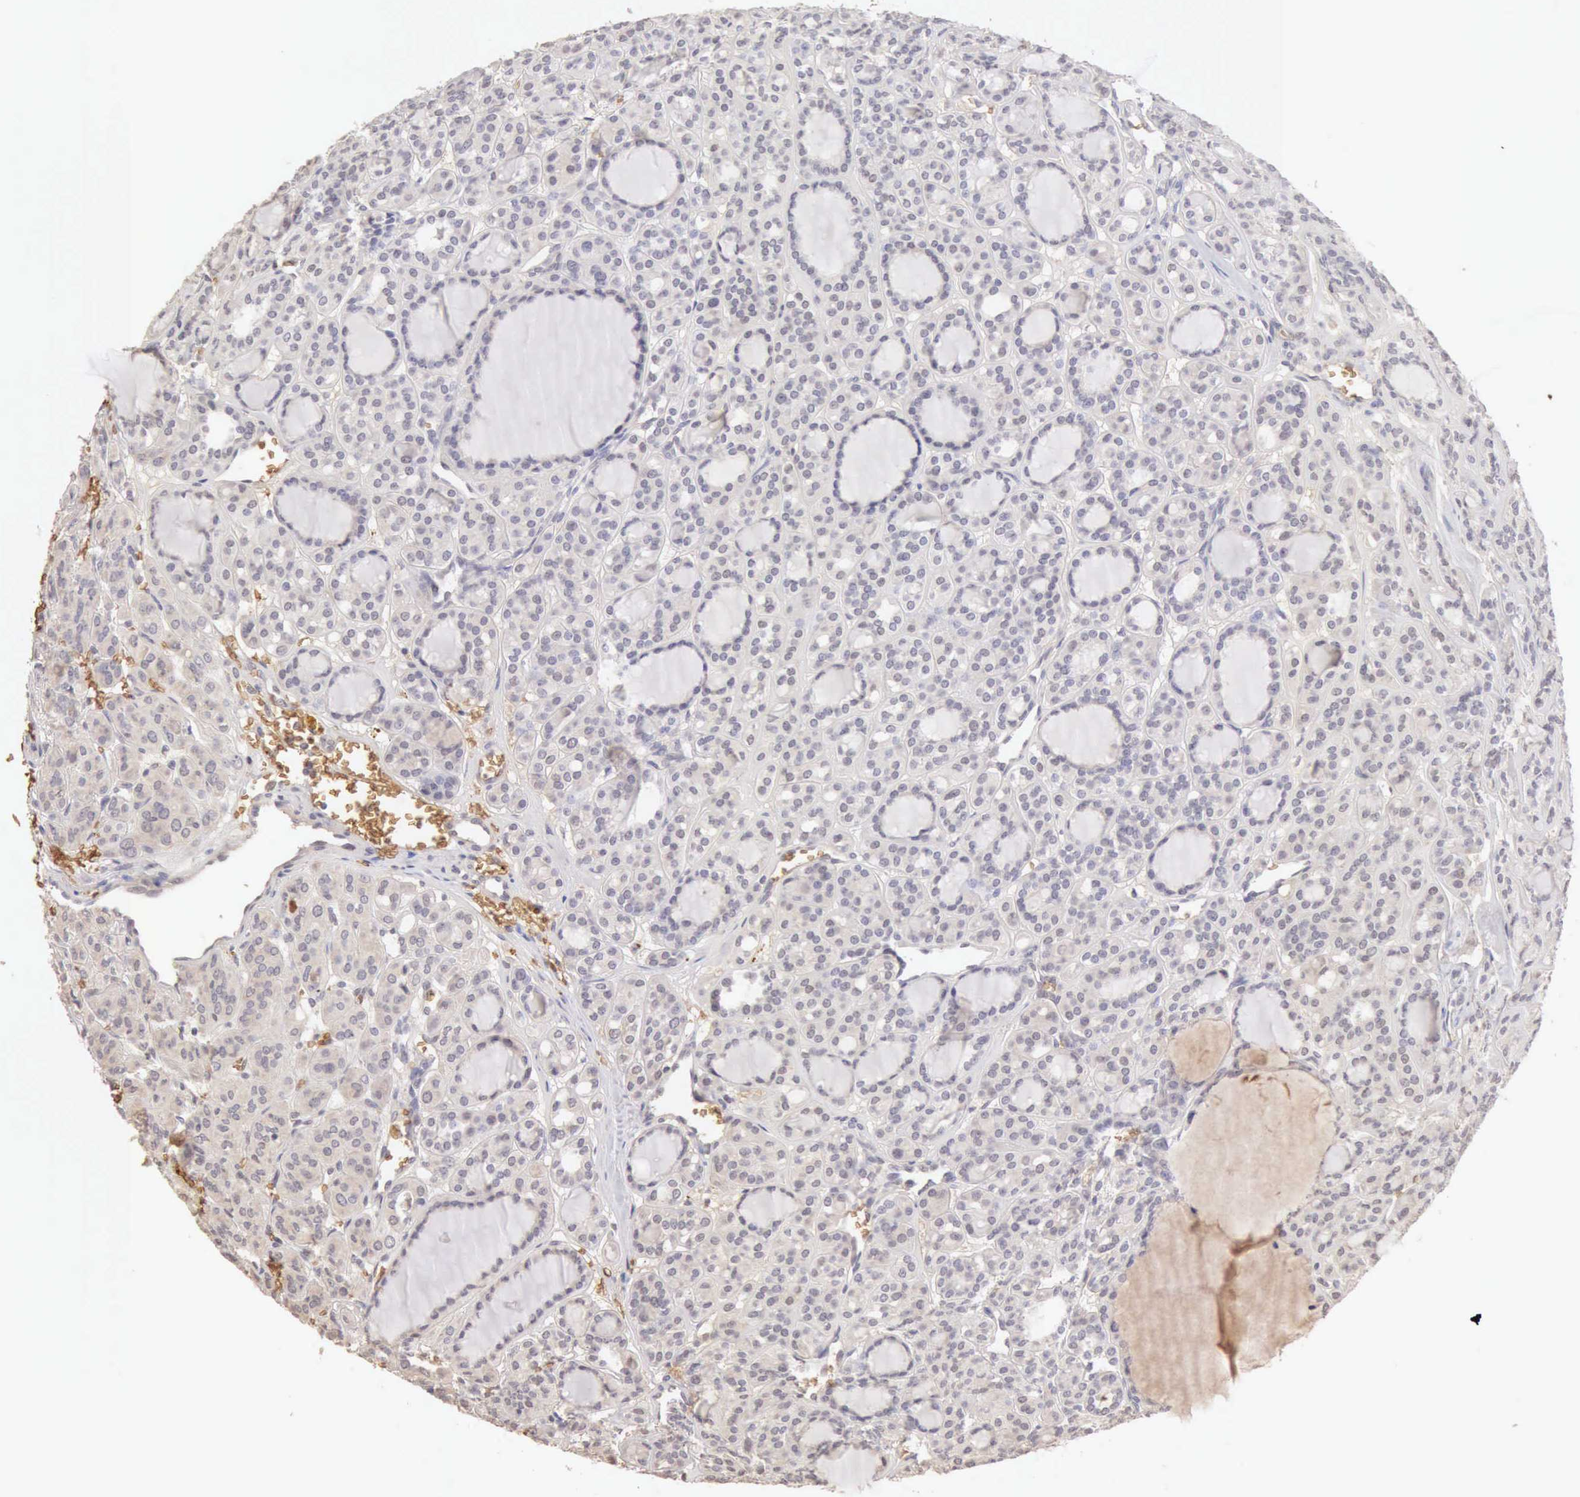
{"staining": {"intensity": "weak", "quantity": ">75%", "location": "cytoplasmic/membranous"}, "tissue": "thyroid cancer", "cell_type": "Tumor cells", "image_type": "cancer", "snomed": [{"axis": "morphology", "description": "Follicular adenoma carcinoma, NOS"}, {"axis": "topography", "description": "Thyroid gland"}], "caption": "The image shows immunohistochemical staining of thyroid cancer (follicular adenoma carcinoma). There is weak cytoplasmic/membranous positivity is identified in about >75% of tumor cells.", "gene": "CFI", "patient": {"sex": "female", "age": 71}}